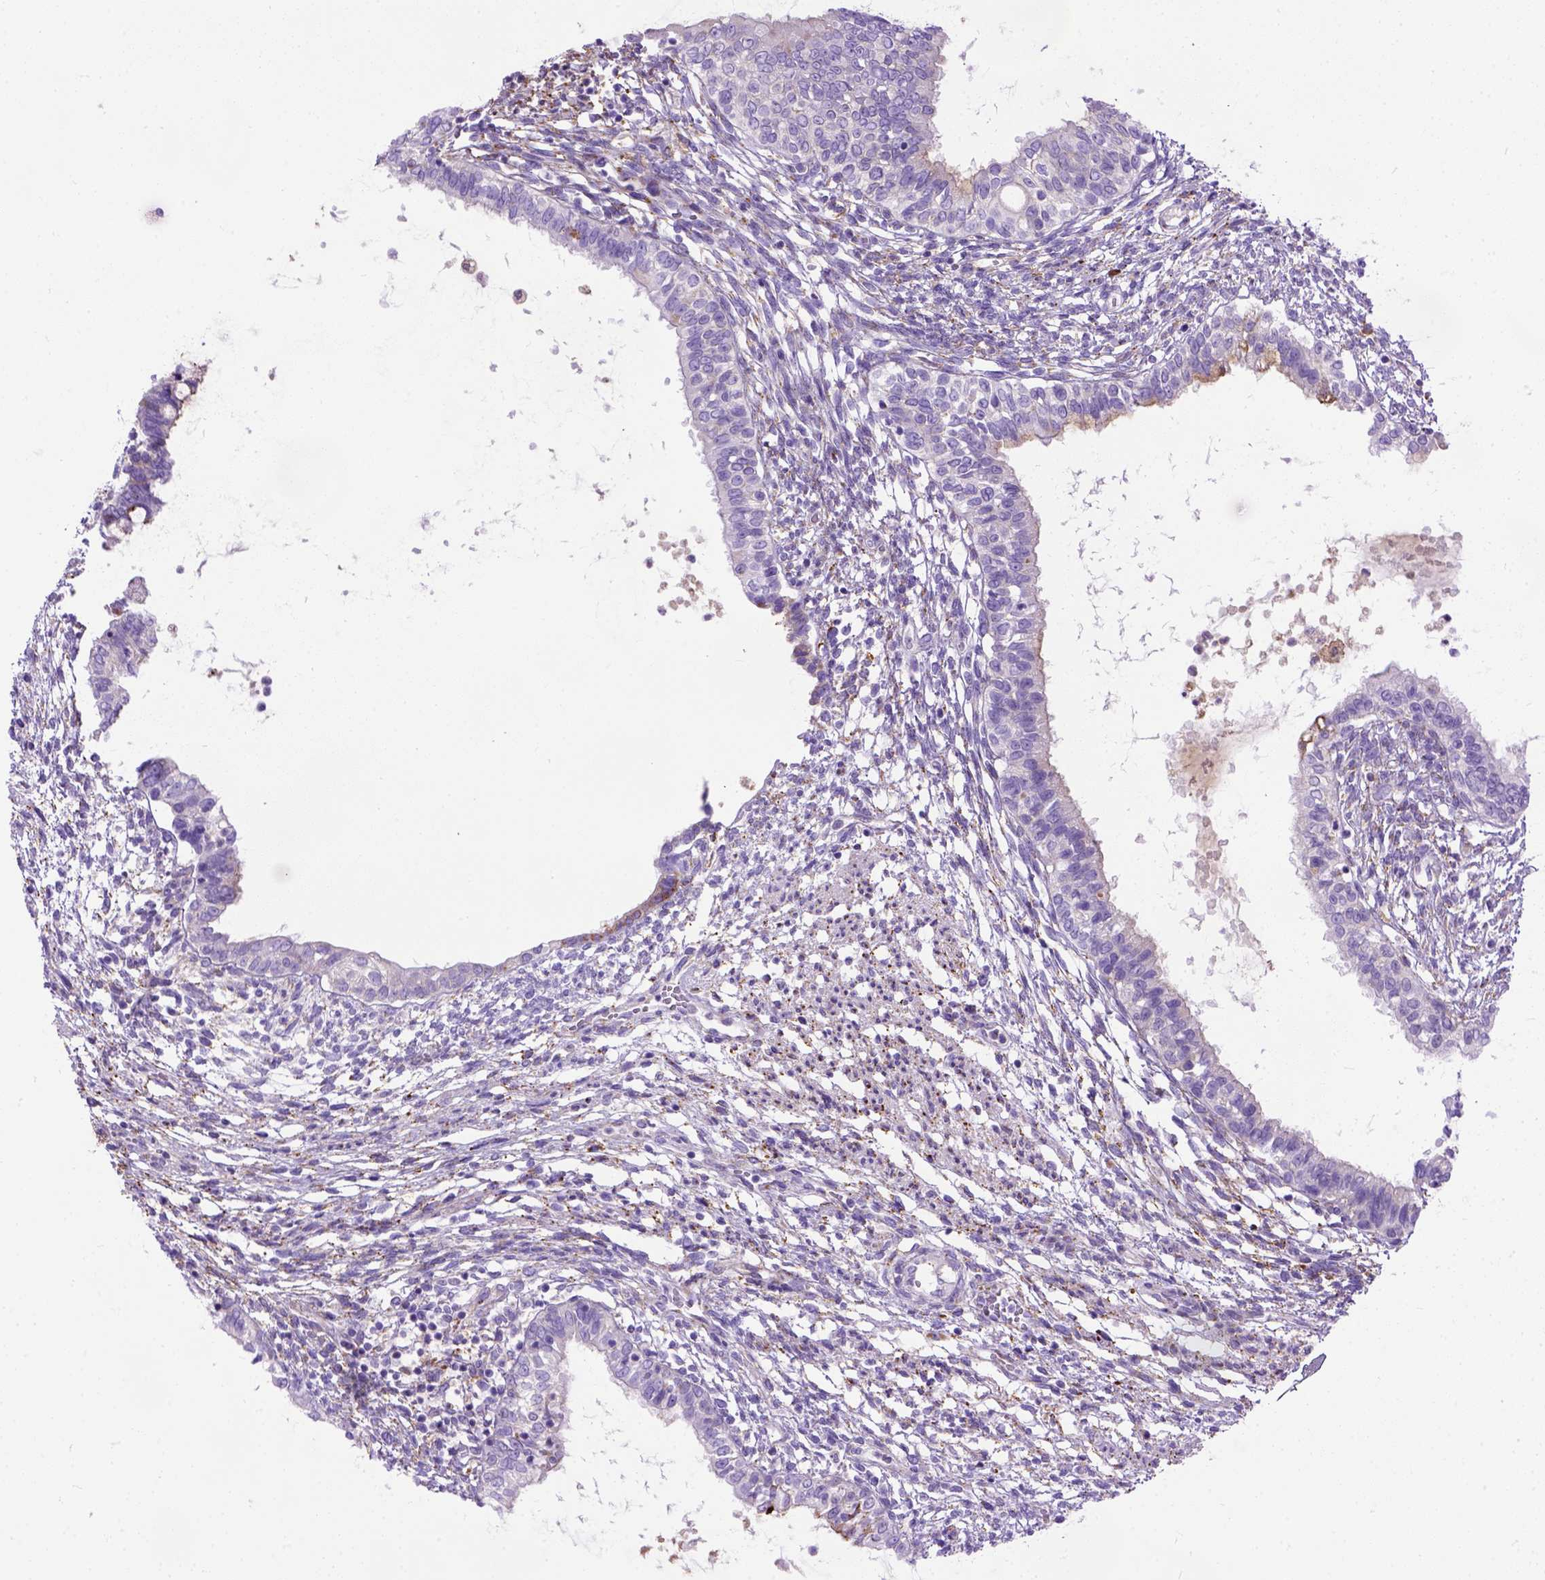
{"staining": {"intensity": "moderate", "quantity": "<25%", "location": "cytoplasmic/membranous"}, "tissue": "testis cancer", "cell_type": "Tumor cells", "image_type": "cancer", "snomed": [{"axis": "morphology", "description": "Carcinoma, Embryonal, NOS"}, {"axis": "topography", "description": "Testis"}], "caption": "Immunohistochemistry photomicrograph of embryonal carcinoma (testis) stained for a protein (brown), which exhibits low levels of moderate cytoplasmic/membranous expression in about <25% of tumor cells.", "gene": "PLK4", "patient": {"sex": "male", "age": 37}}